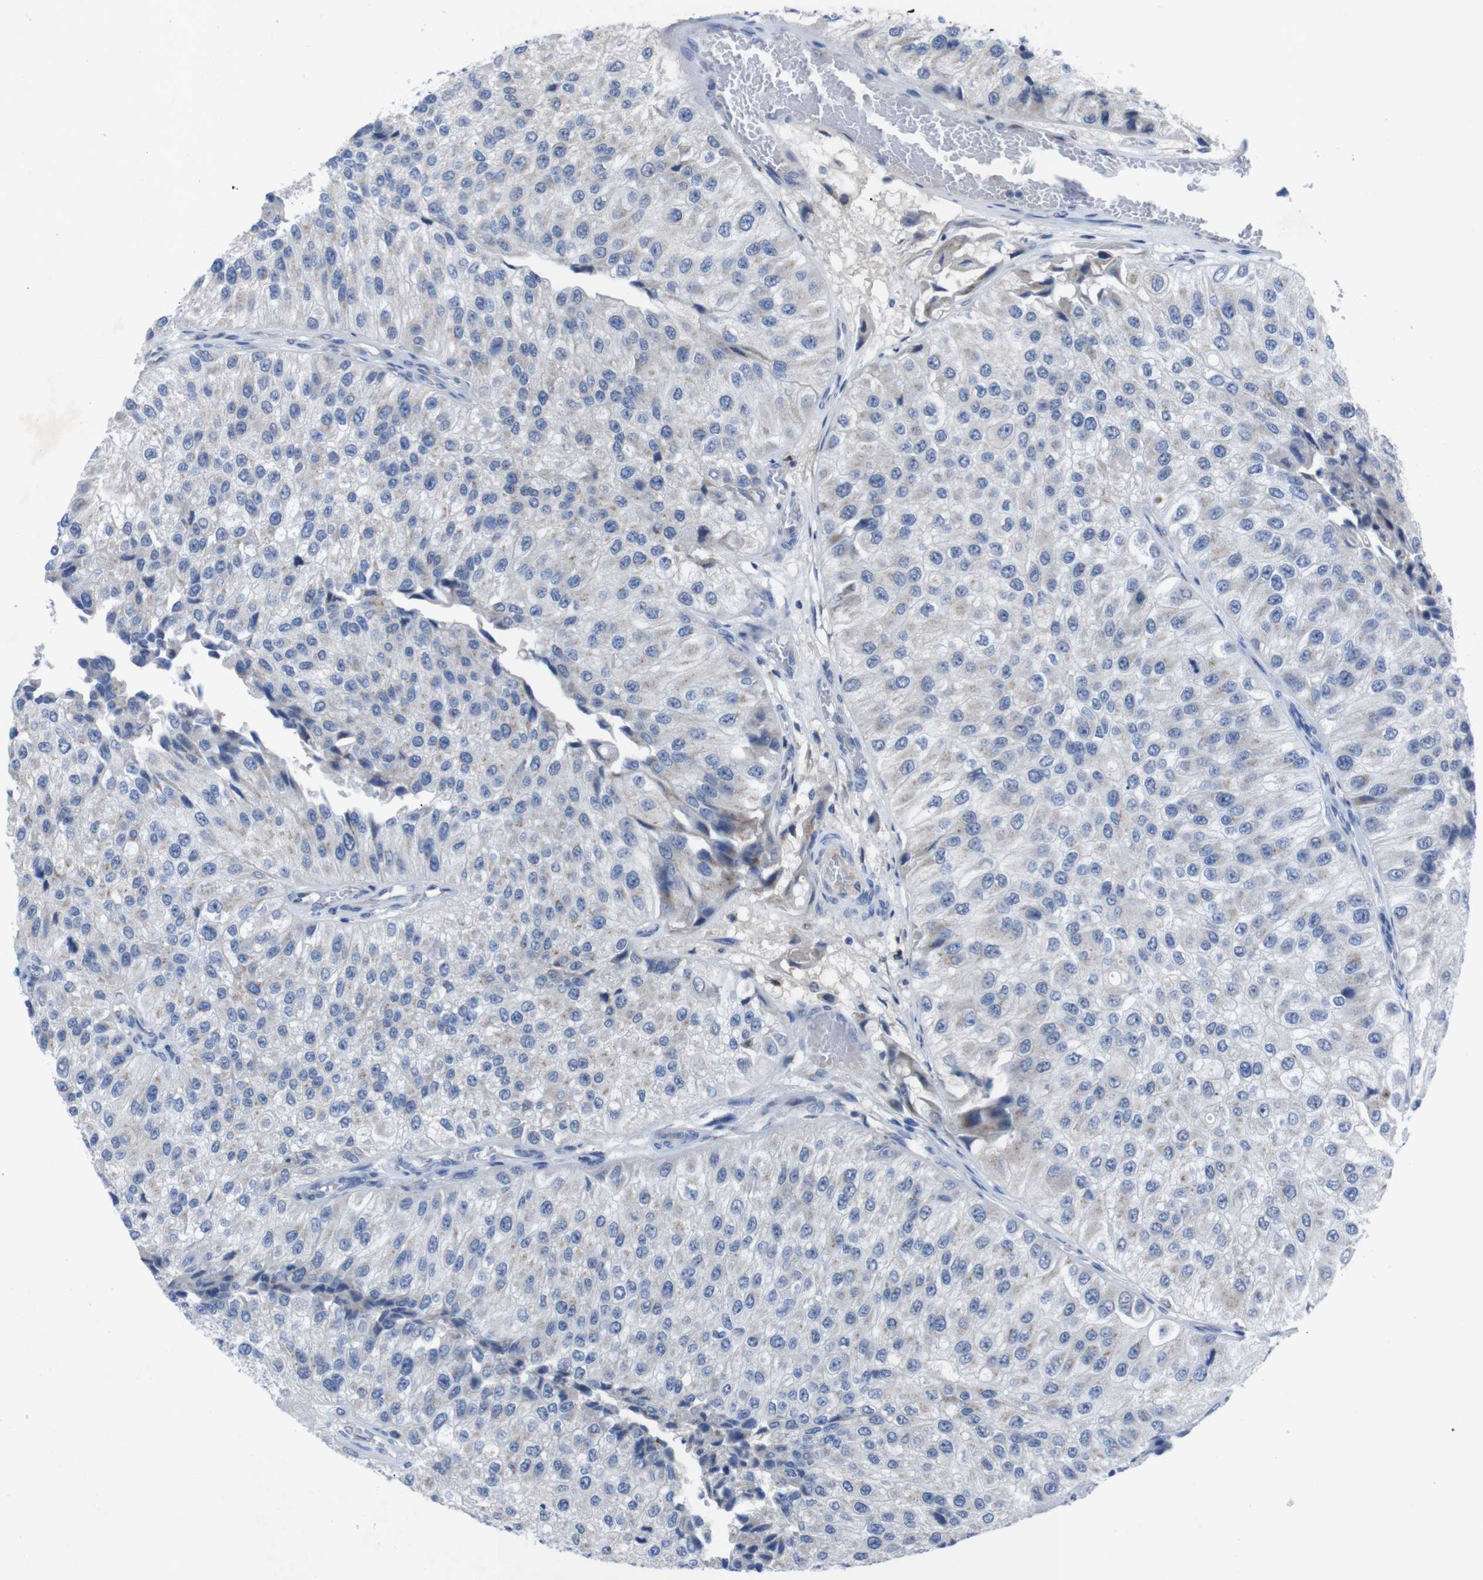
{"staining": {"intensity": "negative", "quantity": "none", "location": "none"}, "tissue": "urothelial cancer", "cell_type": "Tumor cells", "image_type": "cancer", "snomed": [{"axis": "morphology", "description": "Urothelial carcinoma, High grade"}, {"axis": "topography", "description": "Kidney"}, {"axis": "topography", "description": "Urinary bladder"}], "caption": "A histopathology image of high-grade urothelial carcinoma stained for a protein exhibits no brown staining in tumor cells. The staining was performed using DAB to visualize the protein expression in brown, while the nuclei were stained in blue with hematoxylin (Magnification: 20x).", "gene": "IRF4", "patient": {"sex": "male", "age": 77}}